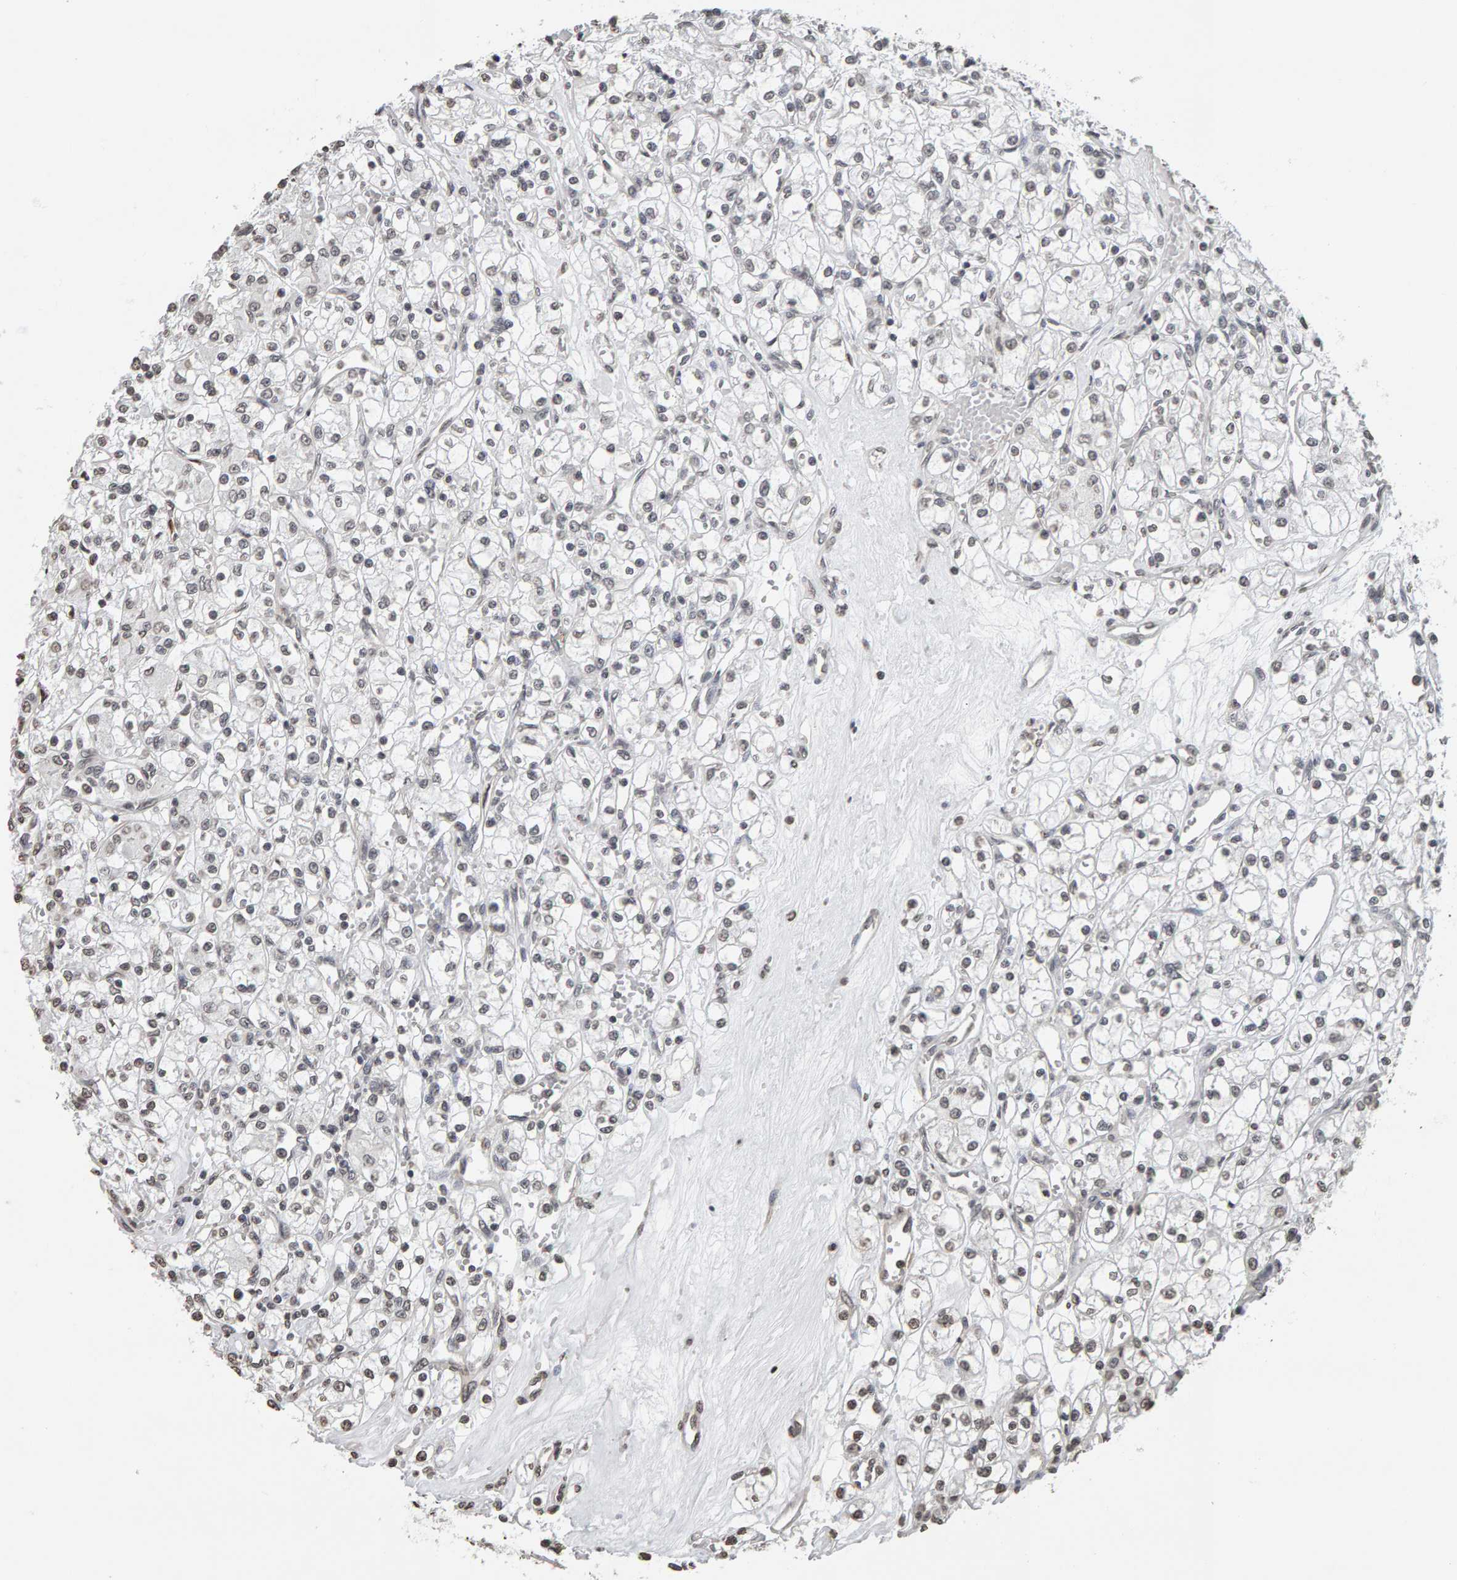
{"staining": {"intensity": "weak", "quantity": ">75%", "location": "nuclear"}, "tissue": "renal cancer", "cell_type": "Tumor cells", "image_type": "cancer", "snomed": [{"axis": "morphology", "description": "Adenocarcinoma, NOS"}, {"axis": "topography", "description": "Kidney"}], "caption": "Immunohistochemical staining of renal adenocarcinoma exhibits low levels of weak nuclear protein expression in approximately >75% of tumor cells. The staining was performed using DAB (3,3'-diaminobenzidine) to visualize the protein expression in brown, while the nuclei were stained in blue with hematoxylin (Magnification: 20x).", "gene": "AFF4", "patient": {"sex": "female", "age": 59}}